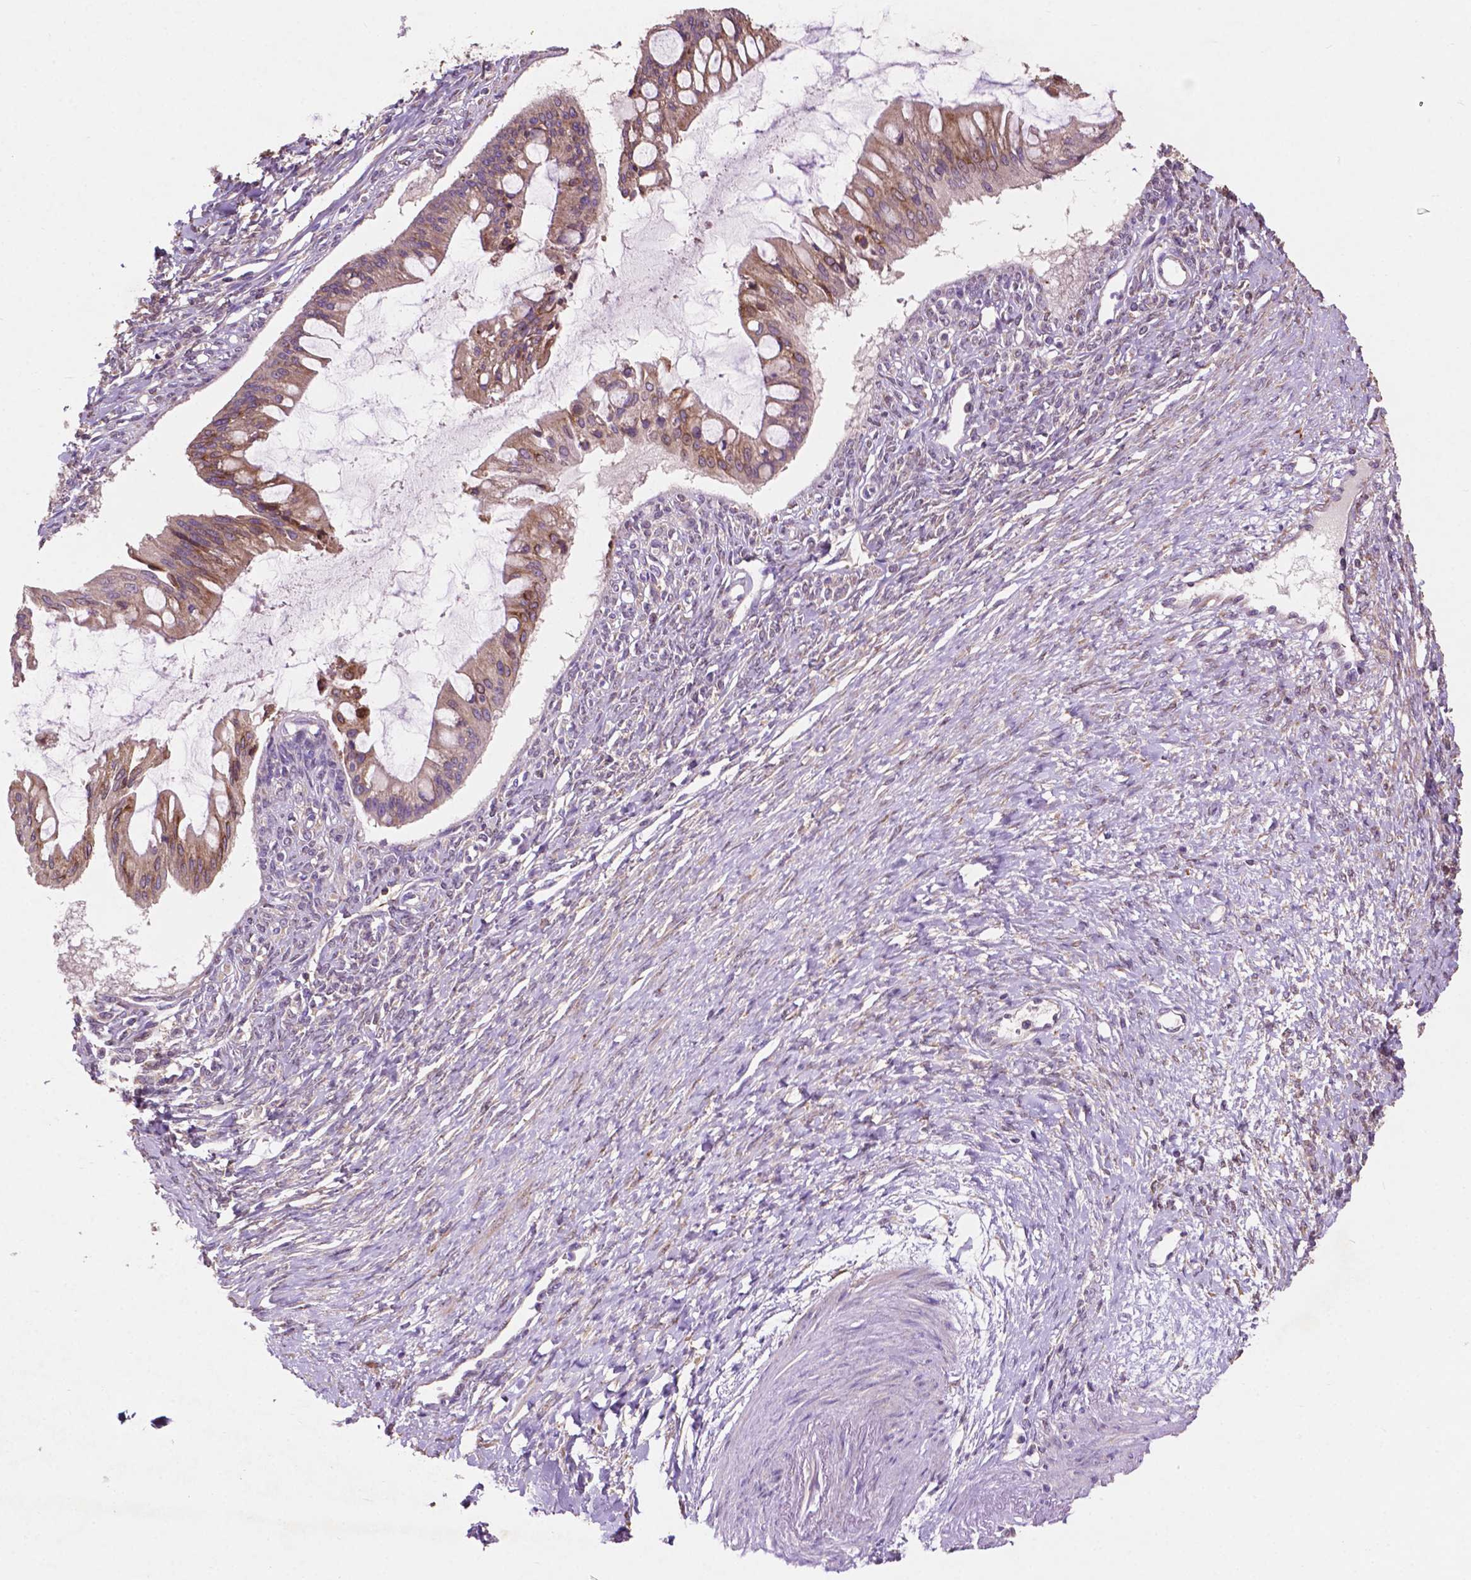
{"staining": {"intensity": "weak", "quantity": "<25%", "location": "cytoplasmic/membranous"}, "tissue": "ovarian cancer", "cell_type": "Tumor cells", "image_type": "cancer", "snomed": [{"axis": "morphology", "description": "Cystadenocarcinoma, mucinous, NOS"}, {"axis": "topography", "description": "Ovary"}], "caption": "Immunohistochemistry (IHC) of human ovarian cancer (mucinous cystadenocarcinoma) exhibits no staining in tumor cells. (DAB (3,3'-diaminobenzidine) immunohistochemistry (IHC) visualized using brightfield microscopy, high magnification).", "gene": "MBTPS1", "patient": {"sex": "female", "age": 73}}